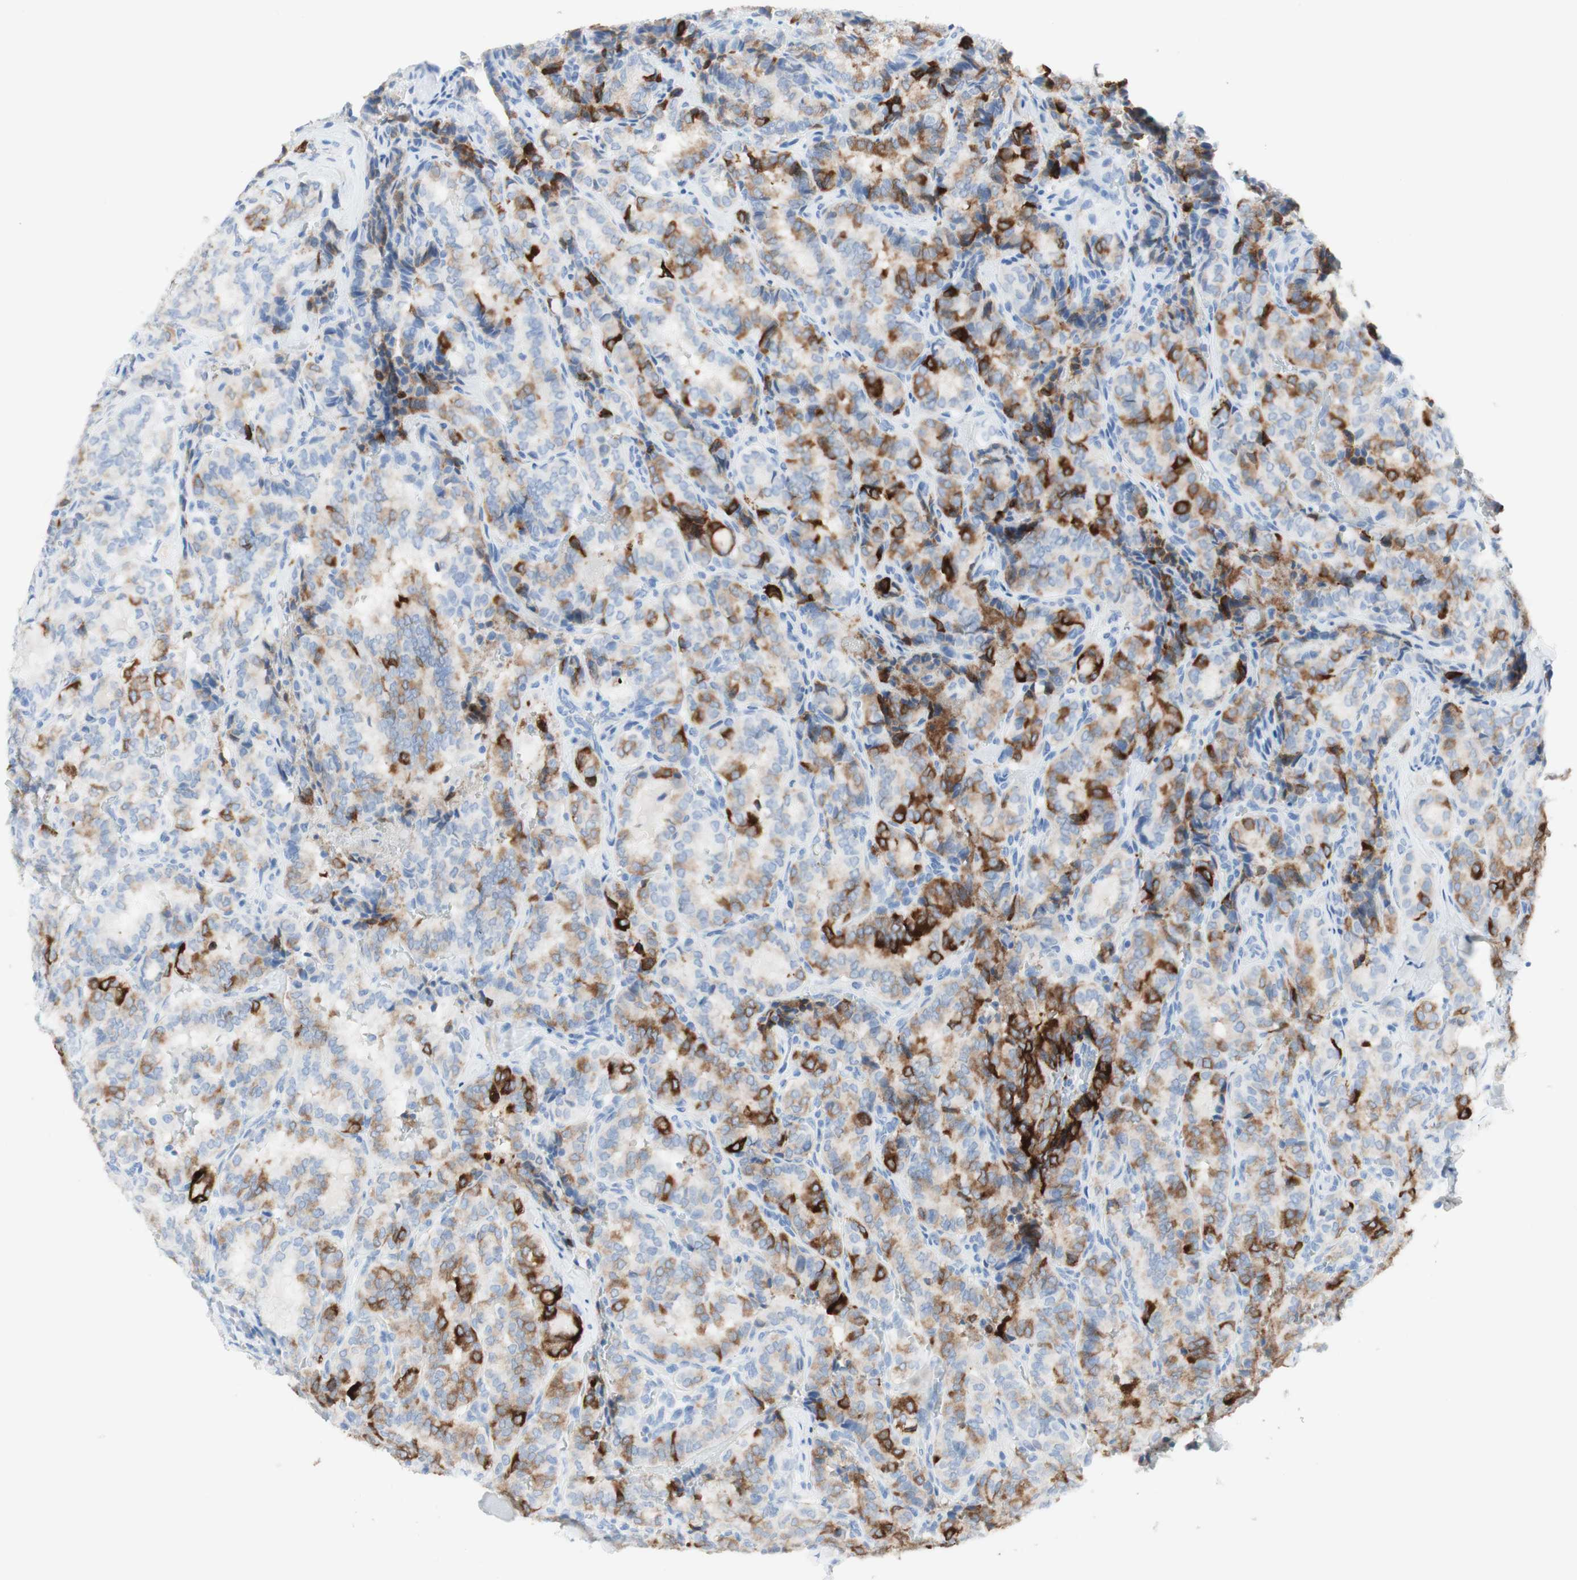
{"staining": {"intensity": "strong", "quantity": "25%-75%", "location": "cytoplasmic/membranous"}, "tissue": "thyroid cancer", "cell_type": "Tumor cells", "image_type": "cancer", "snomed": [{"axis": "morphology", "description": "Normal tissue, NOS"}, {"axis": "morphology", "description": "Papillary adenocarcinoma, NOS"}, {"axis": "topography", "description": "Thyroid gland"}], "caption": "Immunohistochemistry of human papillary adenocarcinoma (thyroid) displays high levels of strong cytoplasmic/membranous staining in about 25%-75% of tumor cells.", "gene": "TPO", "patient": {"sex": "female", "age": 30}}